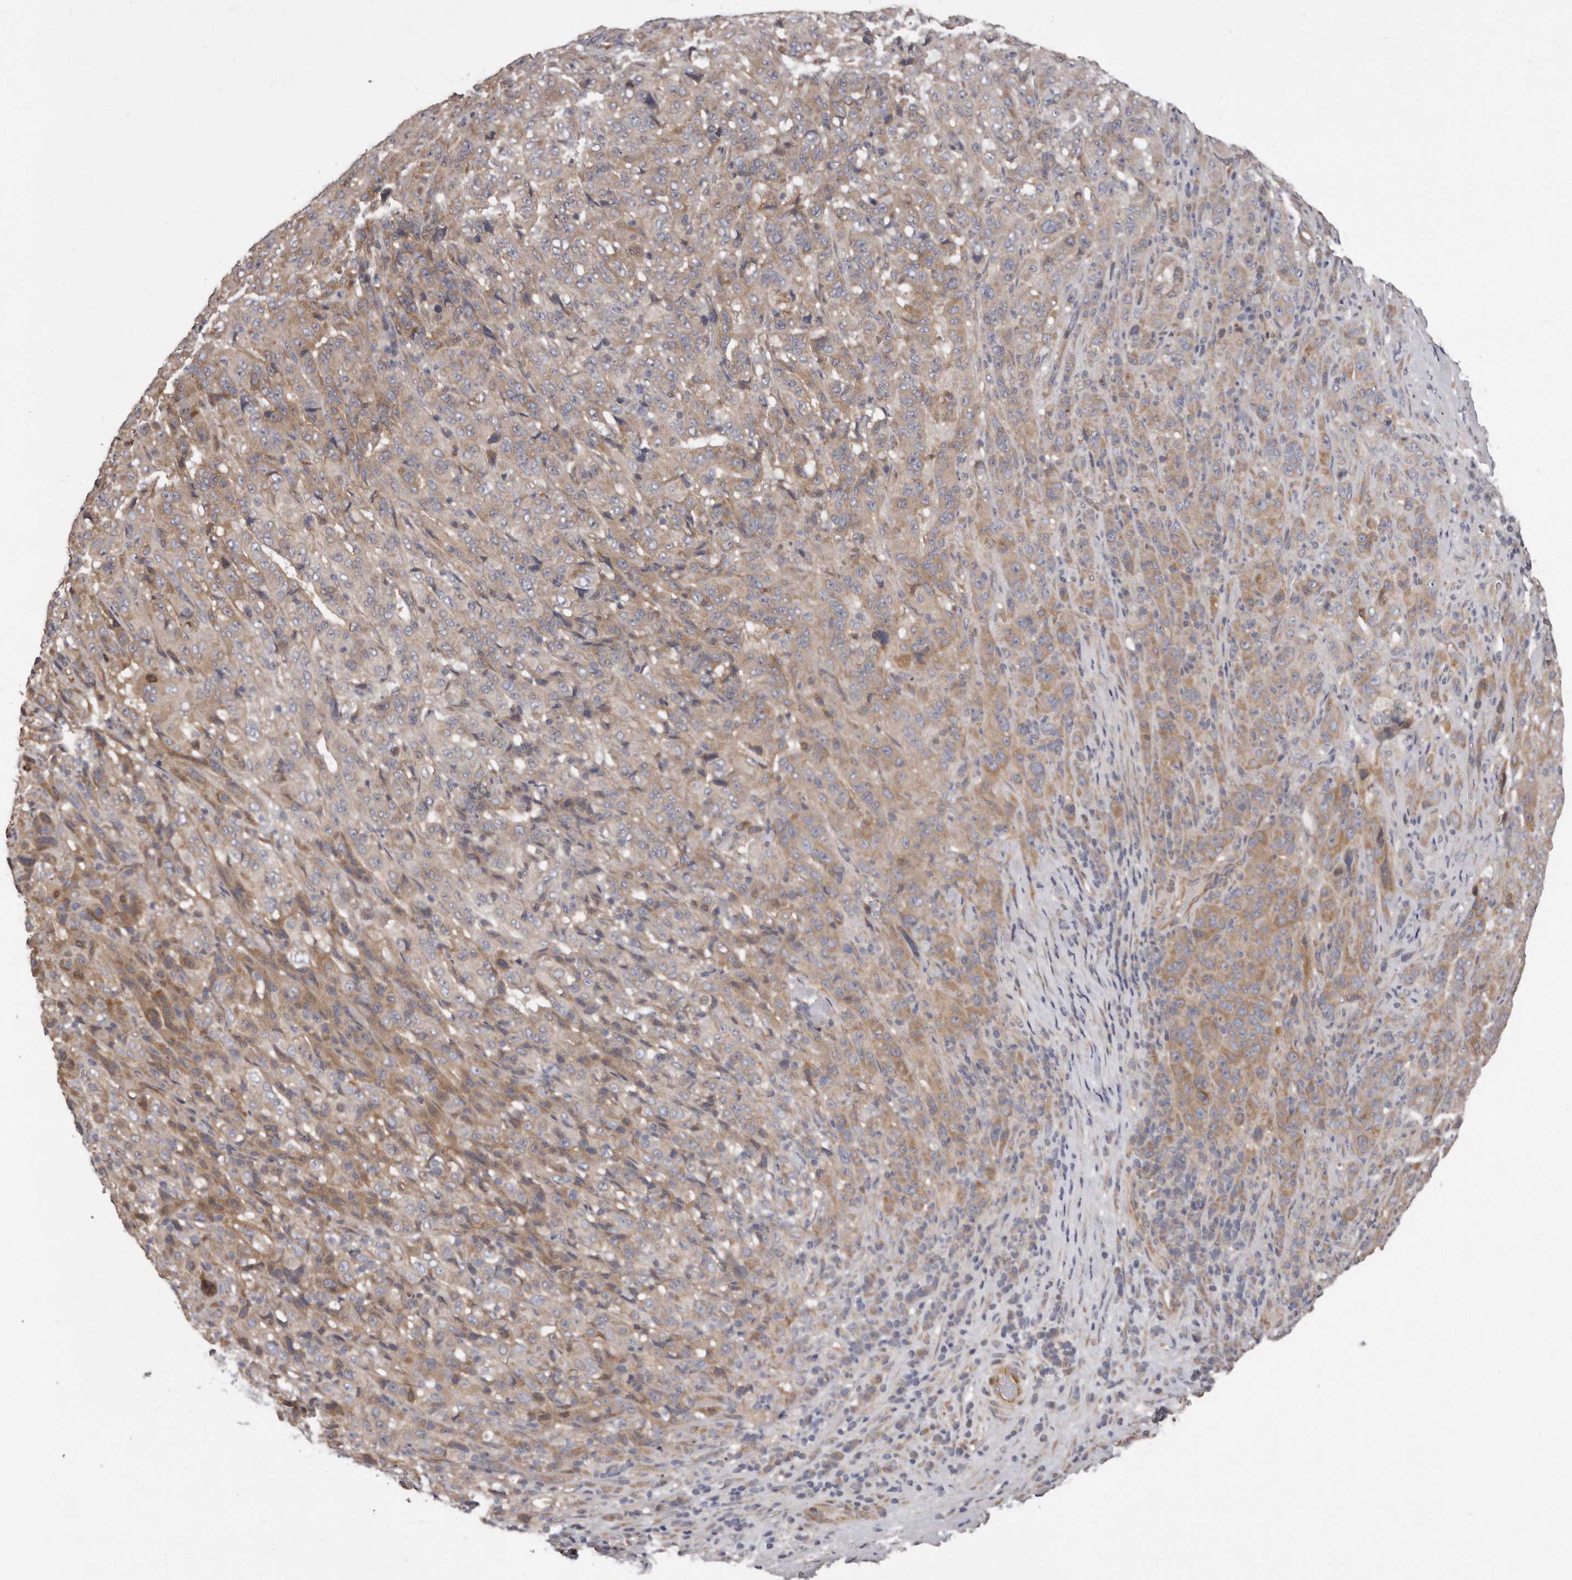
{"staining": {"intensity": "moderate", "quantity": "25%-75%", "location": "cytoplasmic/membranous"}, "tissue": "pancreatic cancer", "cell_type": "Tumor cells", "image_type": "cancer", "snomed": [{"axis": "morphology", "description": "Adenocarcinoma, NOS"}, {"axis": "topography", "description": "Pancreas"}], "caption": "Pancreatic adenocarcinoma stained for a protein (brown) shows moderate cytoplasmic/membranous positive positivity in about 25%-75% of tumor cells.", "gene": "ARMCX1", "patient": {"sex": "male", "age": 63}}